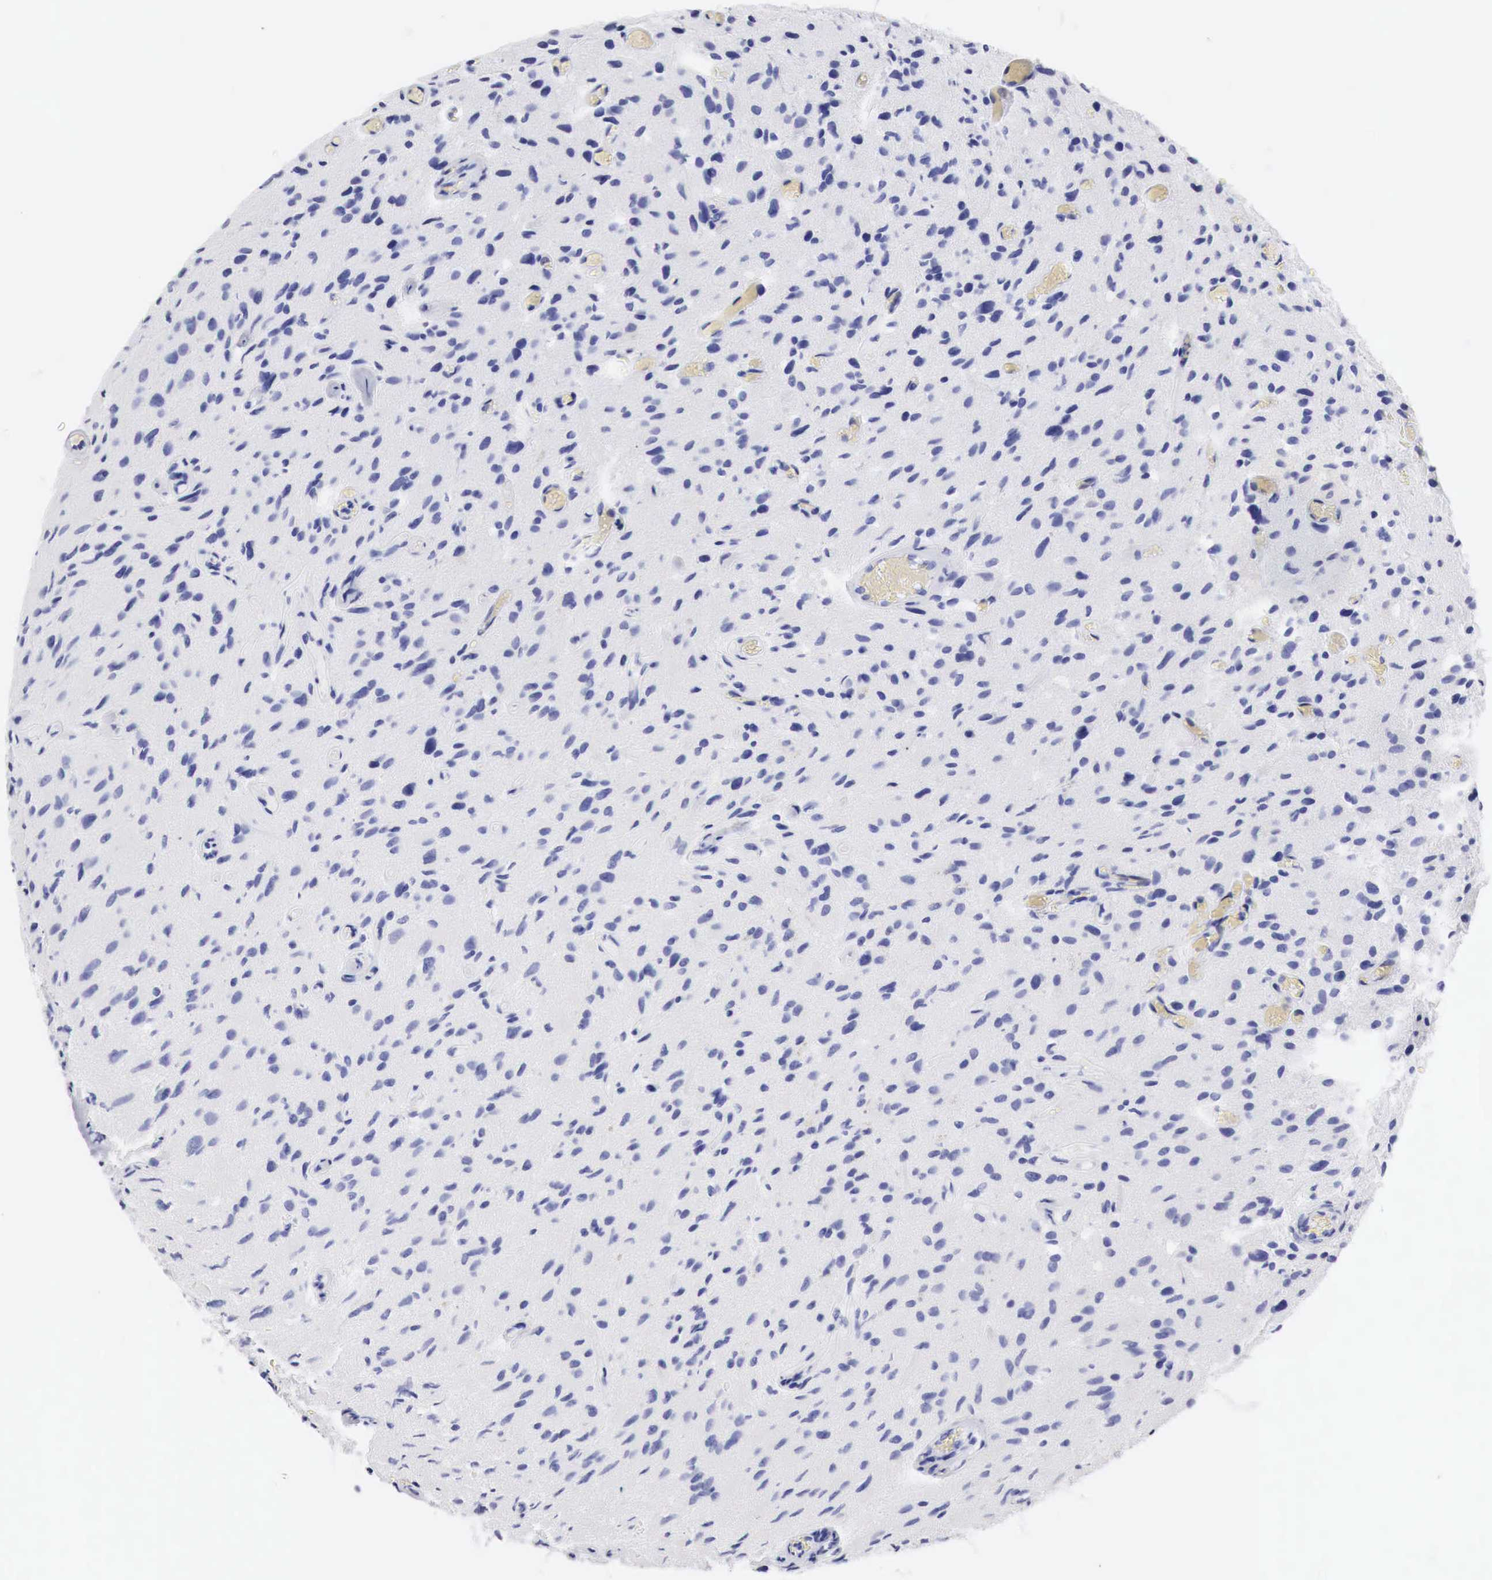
{"staining": {"intensity": "negative", "quantity": "none", "location": "none"}, "tissue": "glioma", "cell_type": "Tumor cells", "image_type": "cancer", "snomed": [{"axis": "morphology", "description": "Glioma, malignant, High grade"}, {"axis": "topography", "description": "Brain"}], "caption": "Immunohistochemical staining of glioma shows no significant positivity in tumor cells.", "gene": "CDKN2A", "patient": {"sex": "male", "age": 69}}